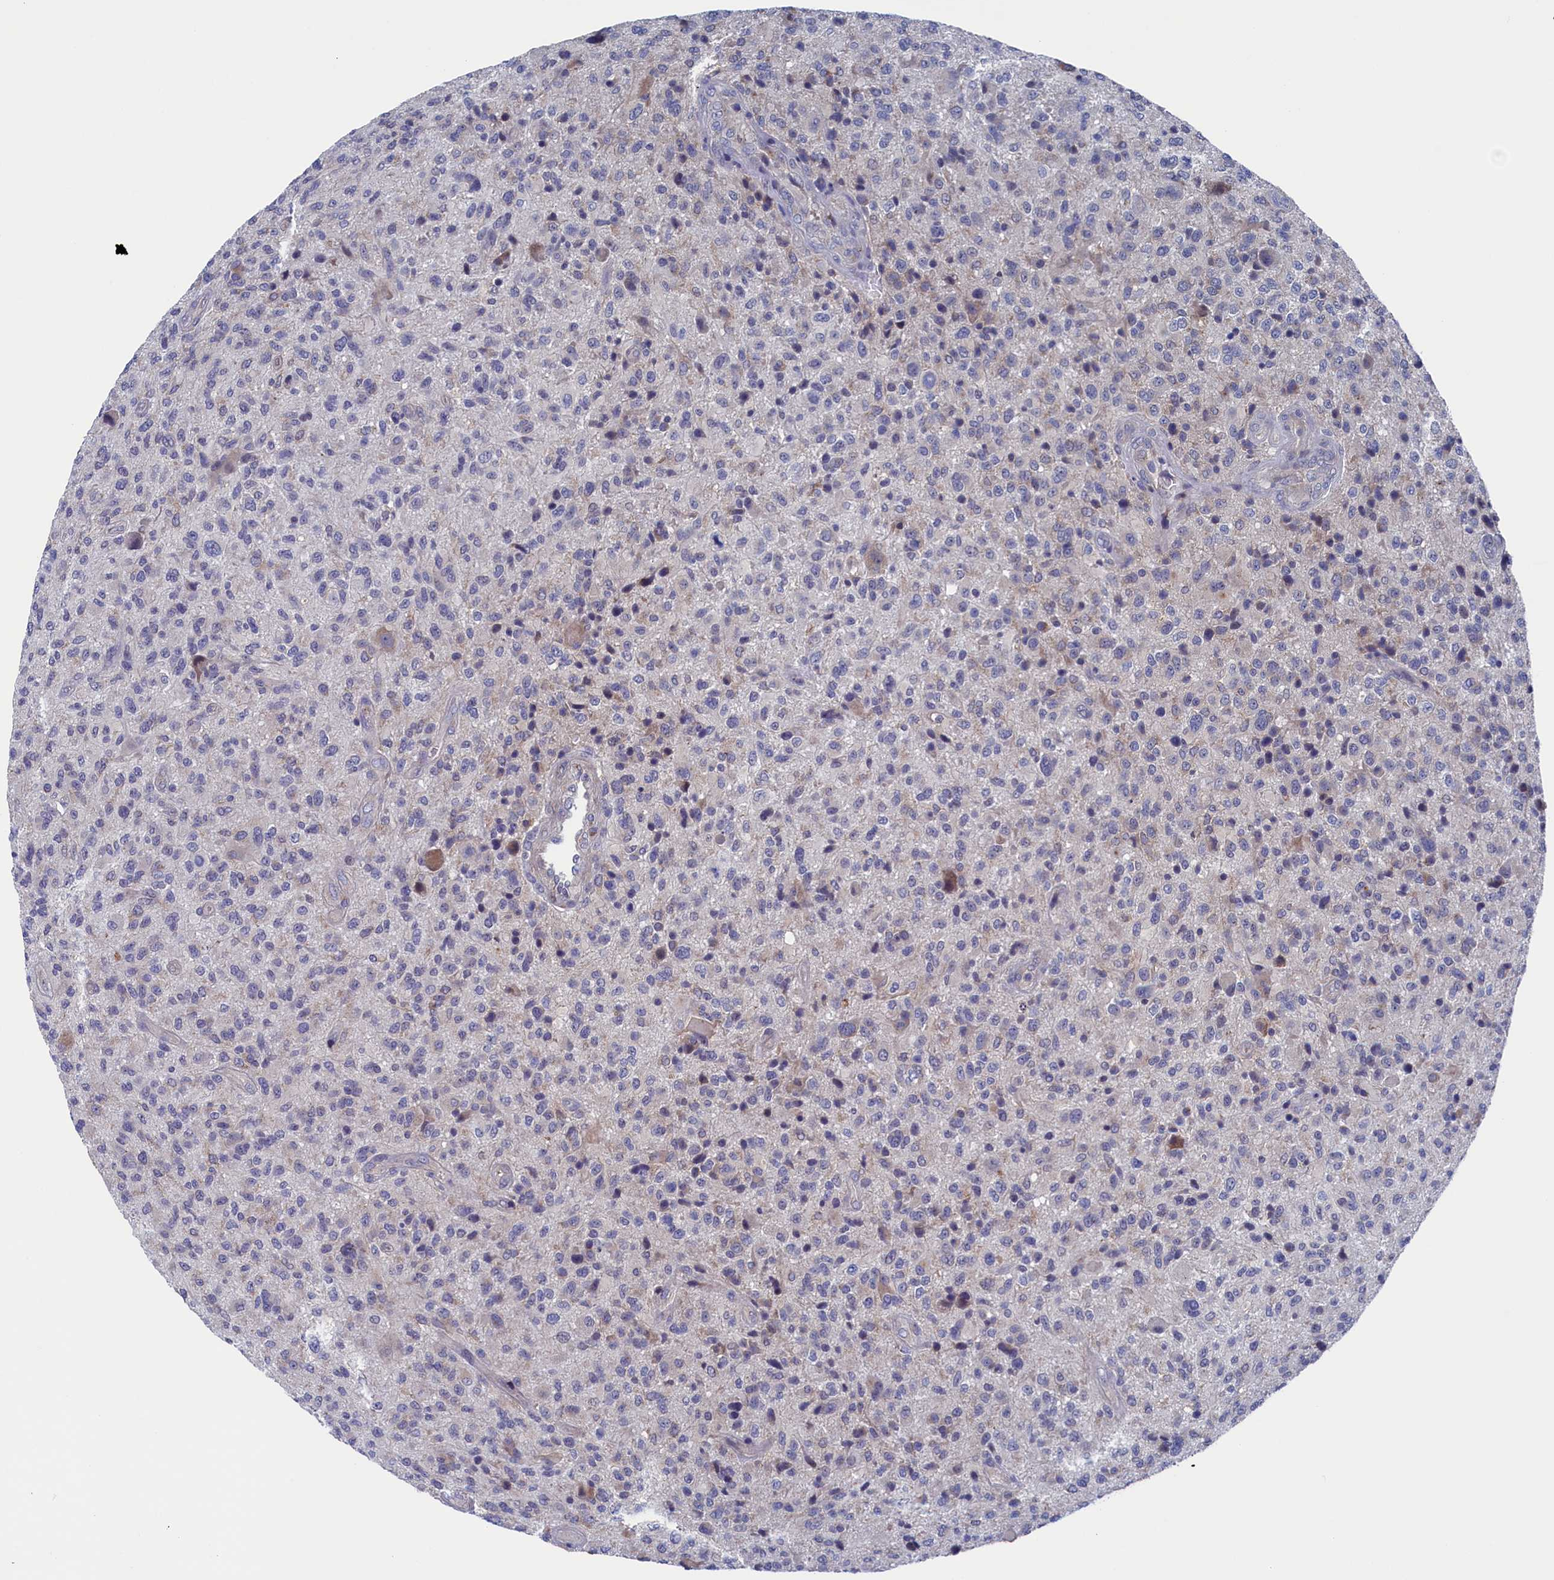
{"staining": {"intensity": "weak", "quantity": "<25%", "location": "cytoplasmic/membranous"}, "tissue": "glioma", "cell_type": "Tumor cells", "image_type": "cancer", "snomed": [{"axis": "morphology", "description": "Glioma, malignant, High grade"}, {"axis": "topography", "description": "Brain"}], "caption": "DAB immunohistochemical staining of high-grade glioma (malignant) reveals no significant staining in tumor cells.", "gene": "SPATA13", "patient": {"sex": "male", "age": 47}}